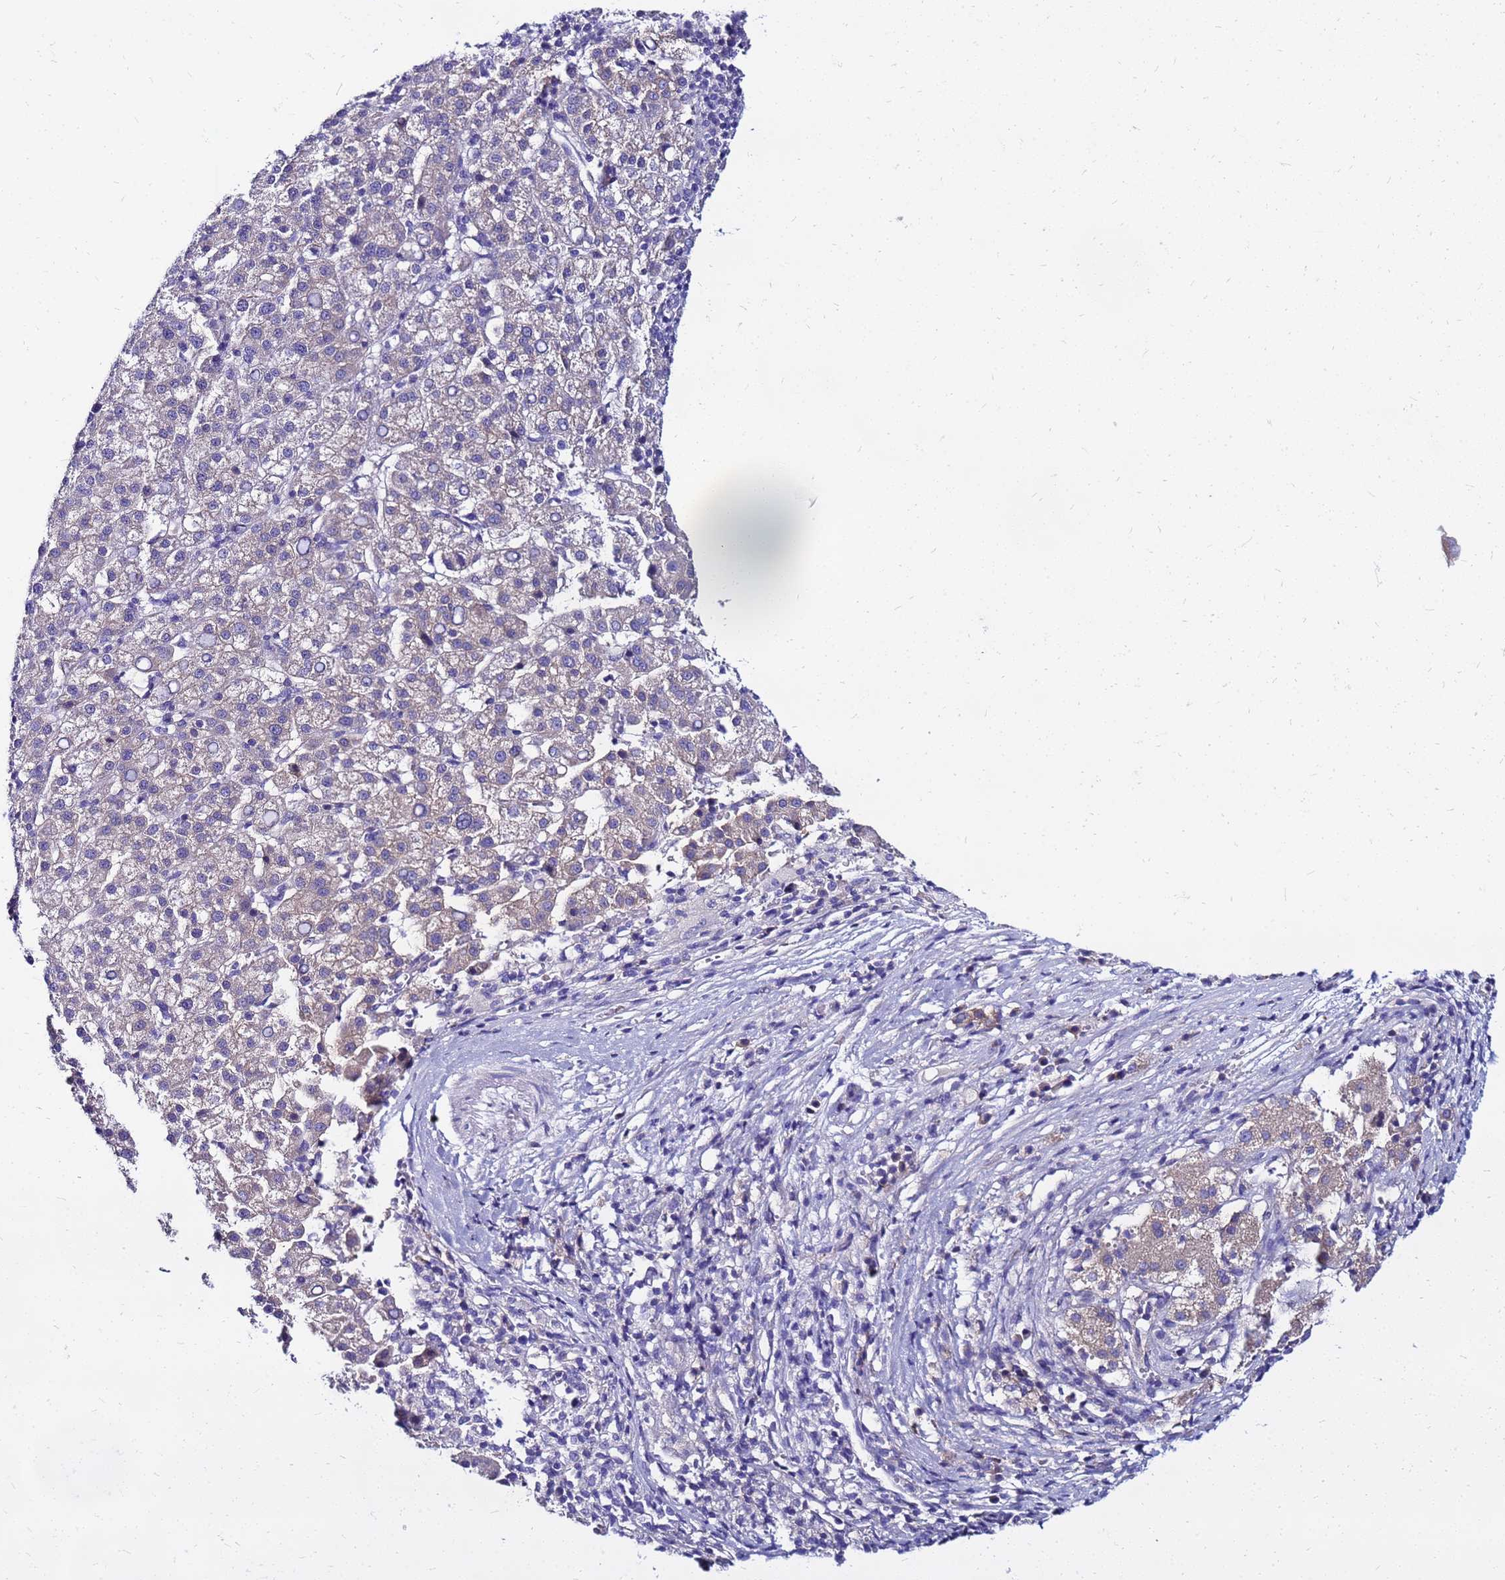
{"staining": {"intensity": "negative", "quantity": "none", "location": "none"}, "tissue": "liver cancer", "cell_type": "Tumor cells", "image_type": "cancer", "snomed": [{"axis": "morphology", "description": "Carcinoma, Hepatocellular, NOS"}, {"axis": "topography", "description": "Liver"}], "caption": "Tumor cells are negative for protein expression in human liver cancer. (IHC, brightfield microscopy, high magnification).", "gene": "ARHGEF5", "patient": {"sex": "female", "age": 58}}